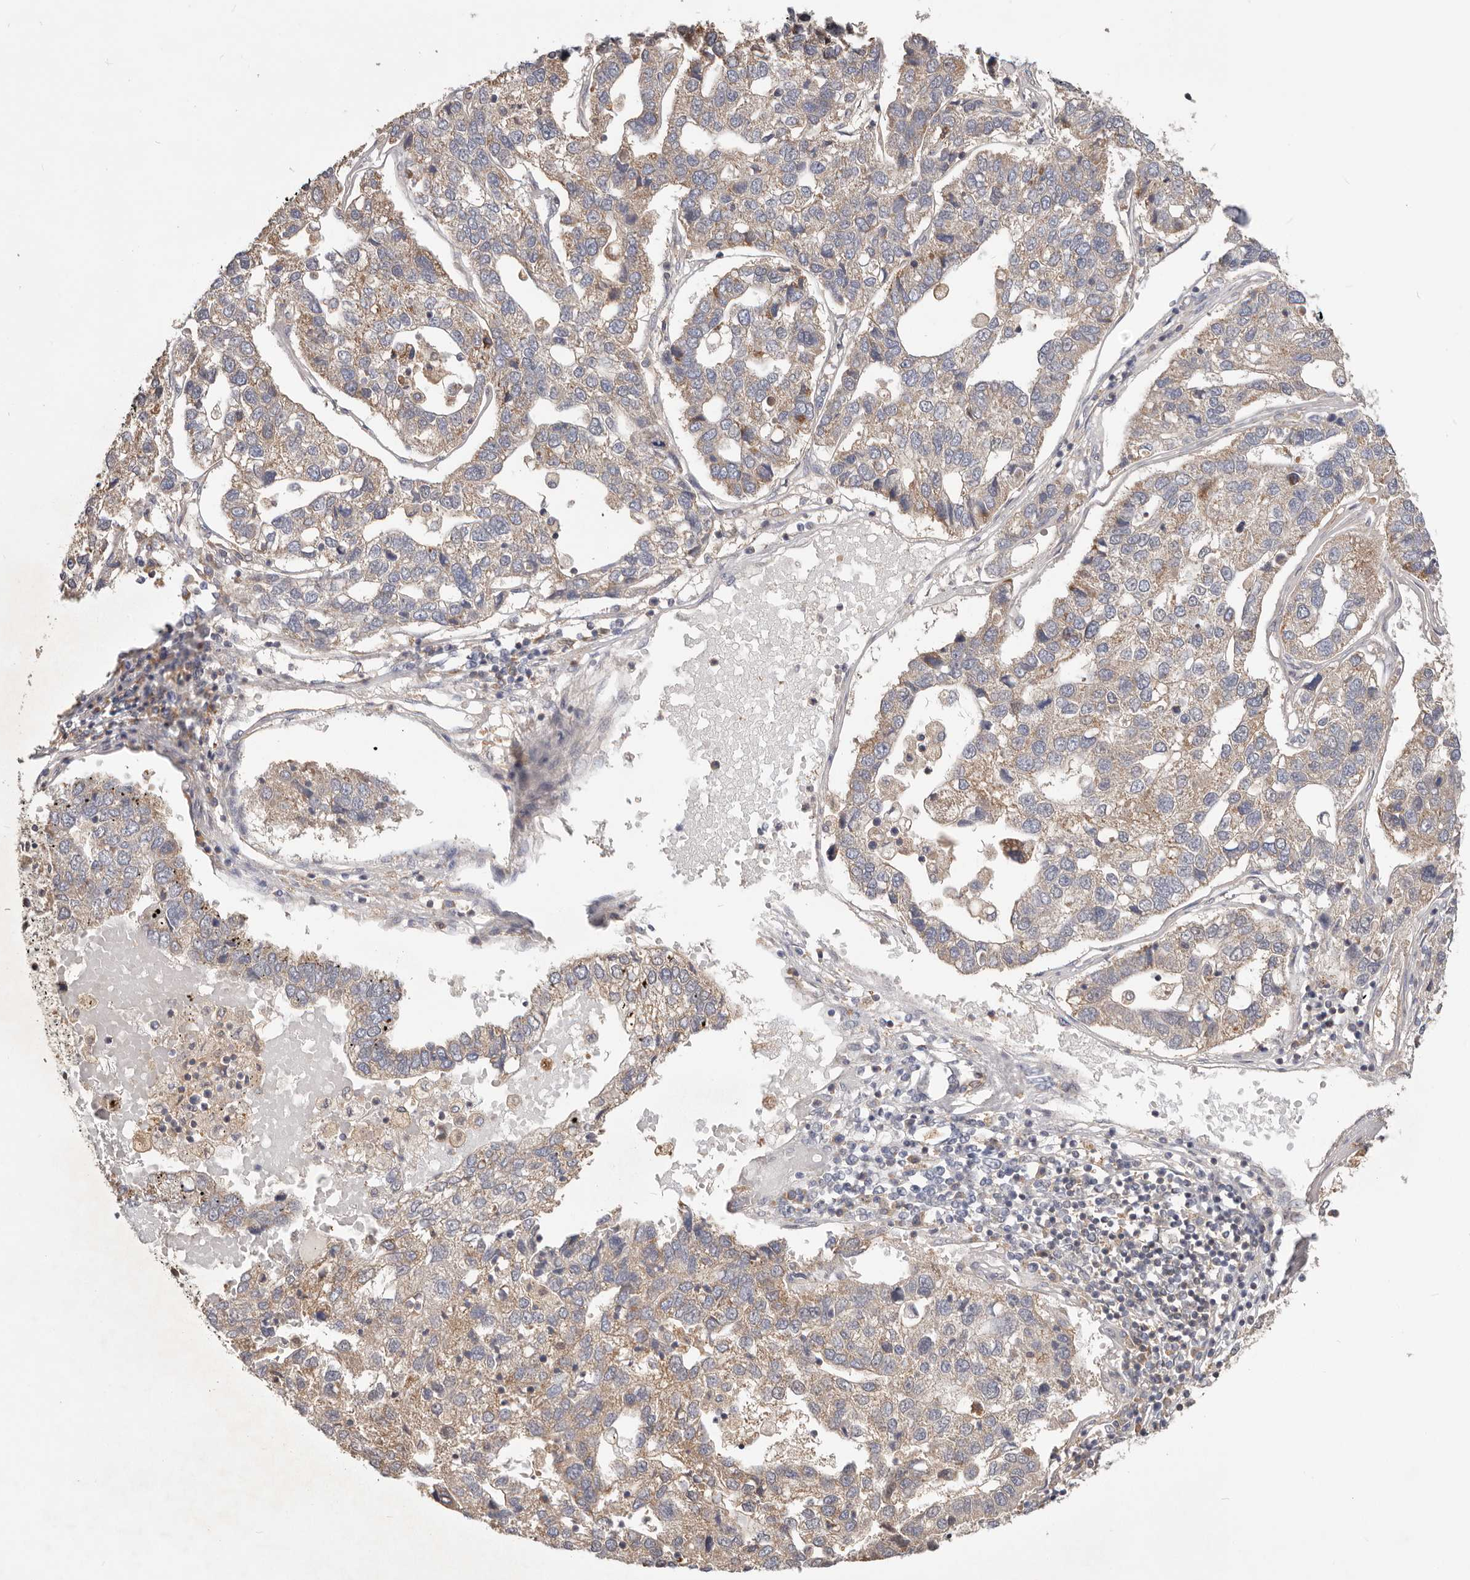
{"staining": {"intensity": "weak", "quantity": "<25%", "location": "cytoplasmic/membranous"}, "tissue": "pancreatic cancer", "cell_type": "Tumor cells", "image_type": "cancer", "snomed": [{"axis": "morphology", "description": "Adenocarcinoma, NOS"}, {"axis": "topography", "description": "Pancreas"}], "caption": "The histopathology image shows no staining of tumor cells in adenocarcinoma (pancreatic).", "gene": "LRP6", "patient": {"sex": "female", "age": 61}}